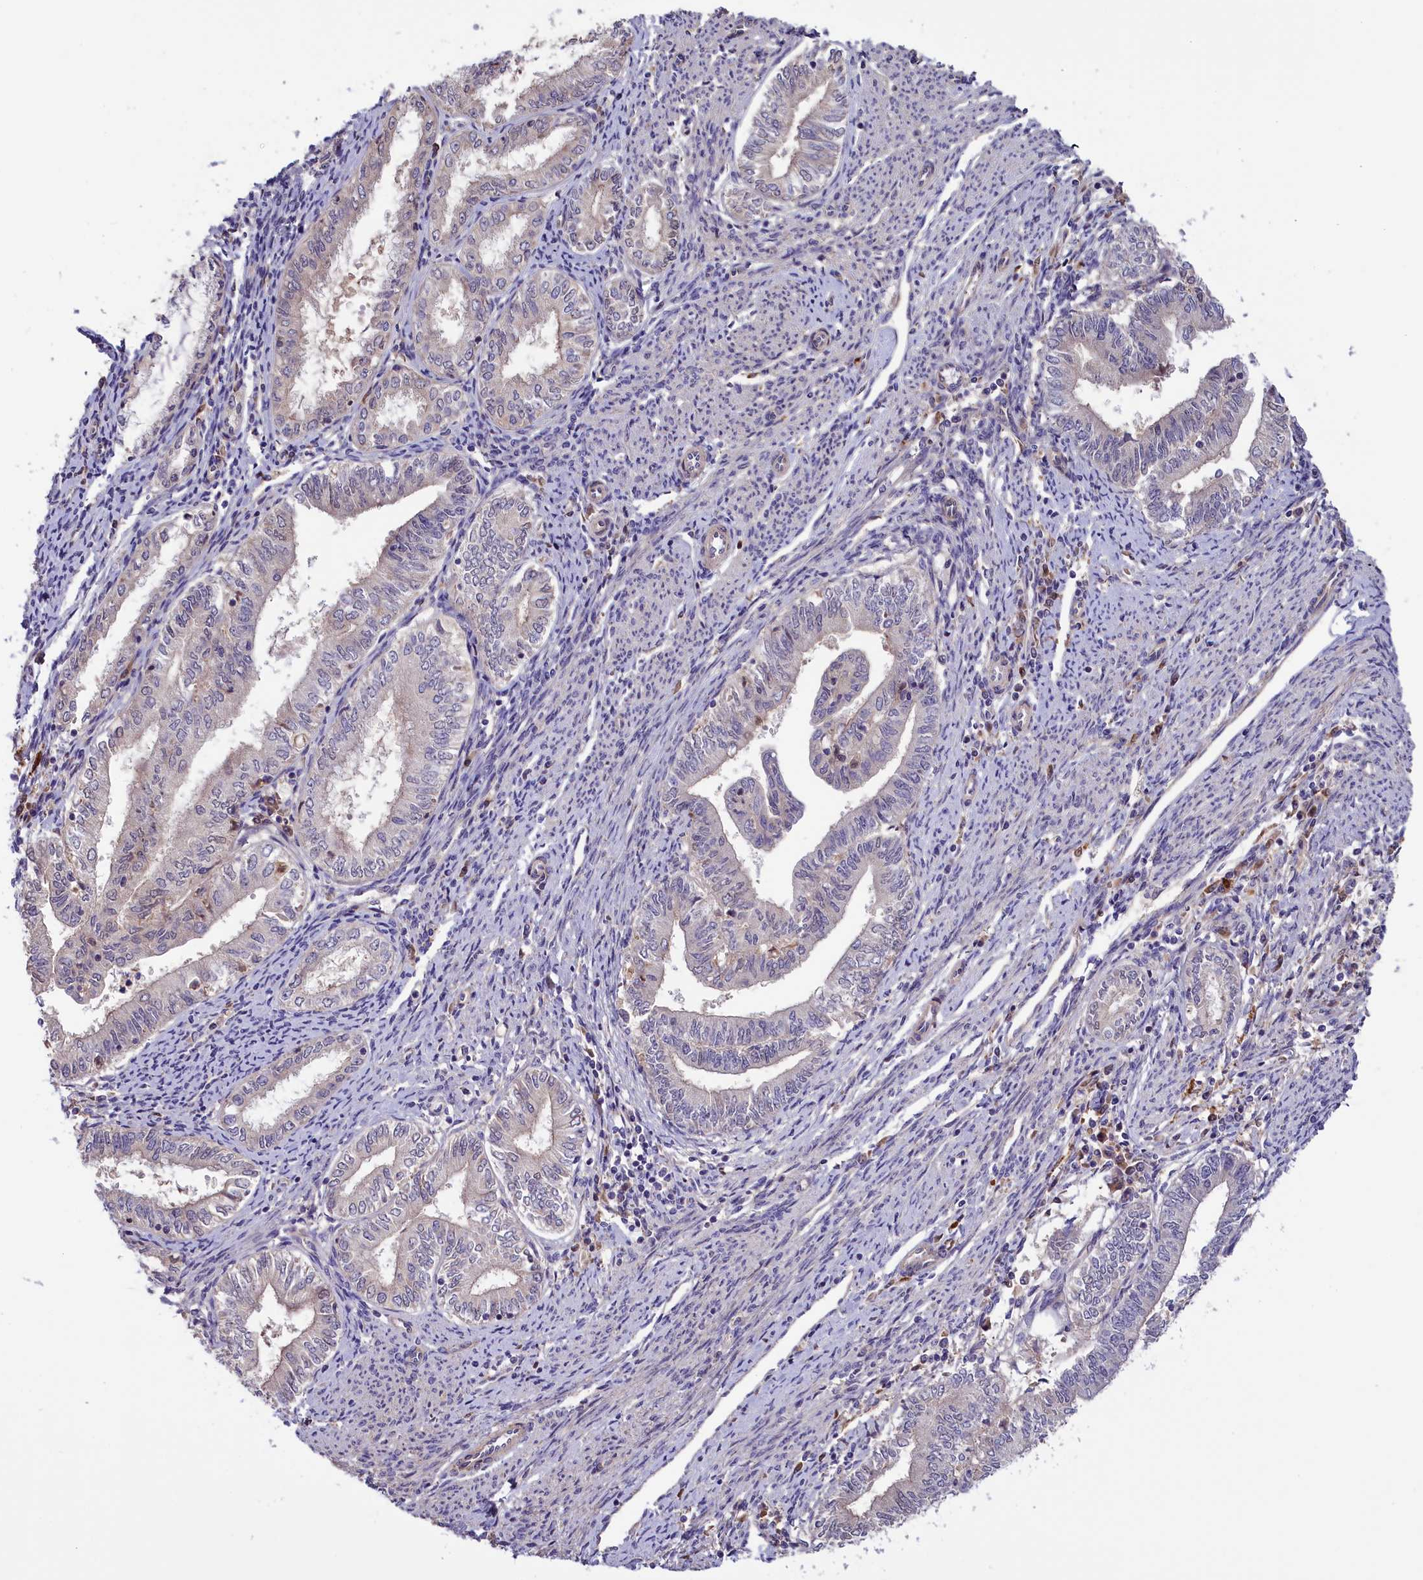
{"staining": {"intensity": "negative", "quantity": "none", "location": "none"}, "tissue": "endometrial cancer", "cell_type": "Tumor cells", "image_type": "cancer", "snomed": [{"axis": "morphology", "description": "Adenocarcinoma, NOS"}, {"axis": "topography", "description": "Endometrium"}], "caption": "The photomicrograph reveals no staining of tumor cells in endometrial cancer (adenocarcinoma). (DAB (3,3'-diaminobenzidine) immunohistochemistry visualized using brightfield microscopy, high magnification).", "gene": "SETD6", "patient": {"sex": "female", "age": 66}}